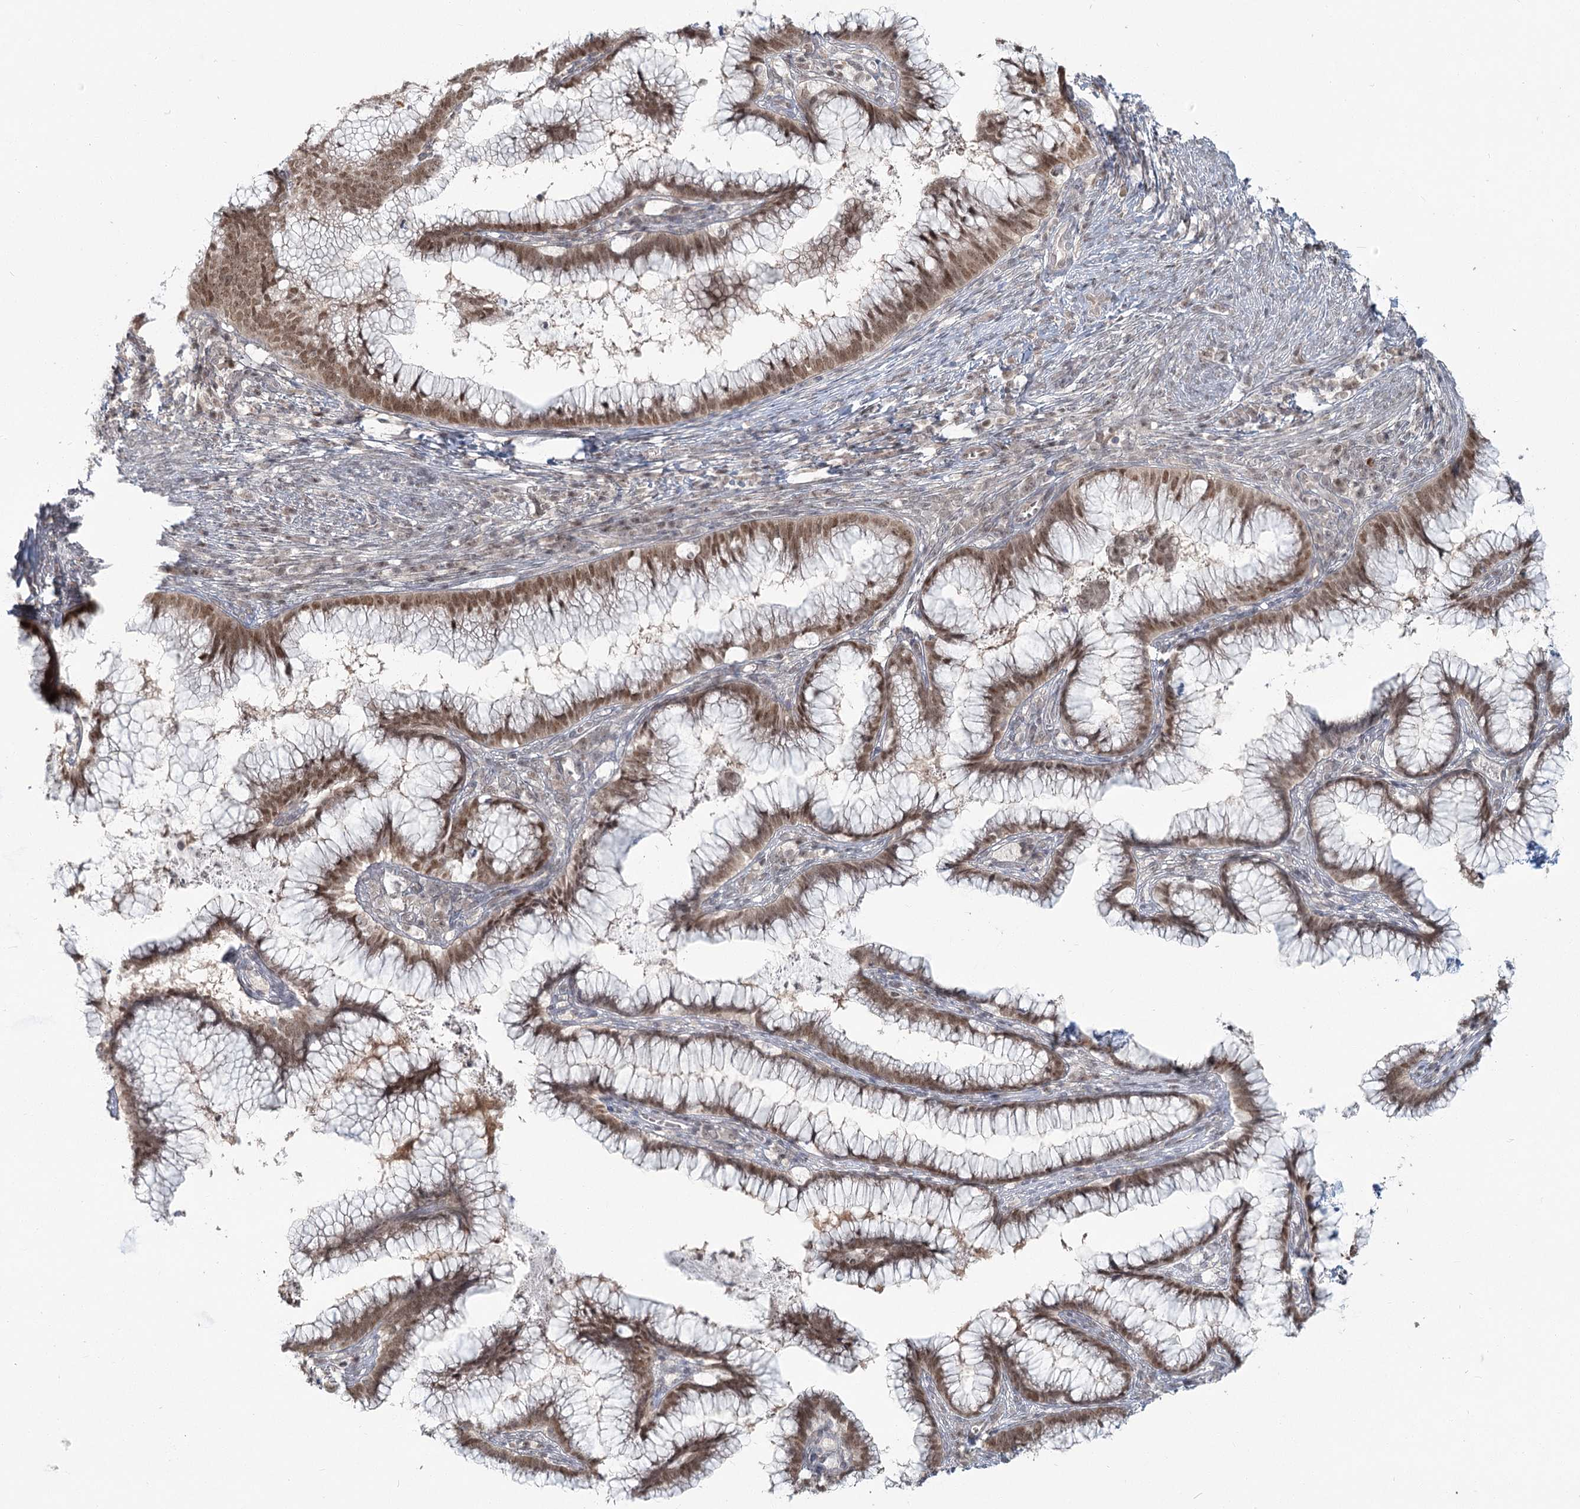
{"staining": {"intensity": "moderate", "quantity": ">75%", "location": "cytoplasmic/membranous,nuclear"}, "tissue": "cervical cancer", "cell_type": "Tumor cells", "image_type": "cancer", "snomed": [{"axis": "morphology", "description": "Adenocarcinoma, NOS"}, {"axis": "topography", "description": "Cervix"}], "caption": "Cervical cancer (adenocarcinoma) tissue shows moderate cytoplasmic/membranous and nuclear staining in approximately >75% of tumor cells, visualized by immunohistochemistry.", "gene": "R3HCC1L", "patient": {"sex": "female", "age": 36}}